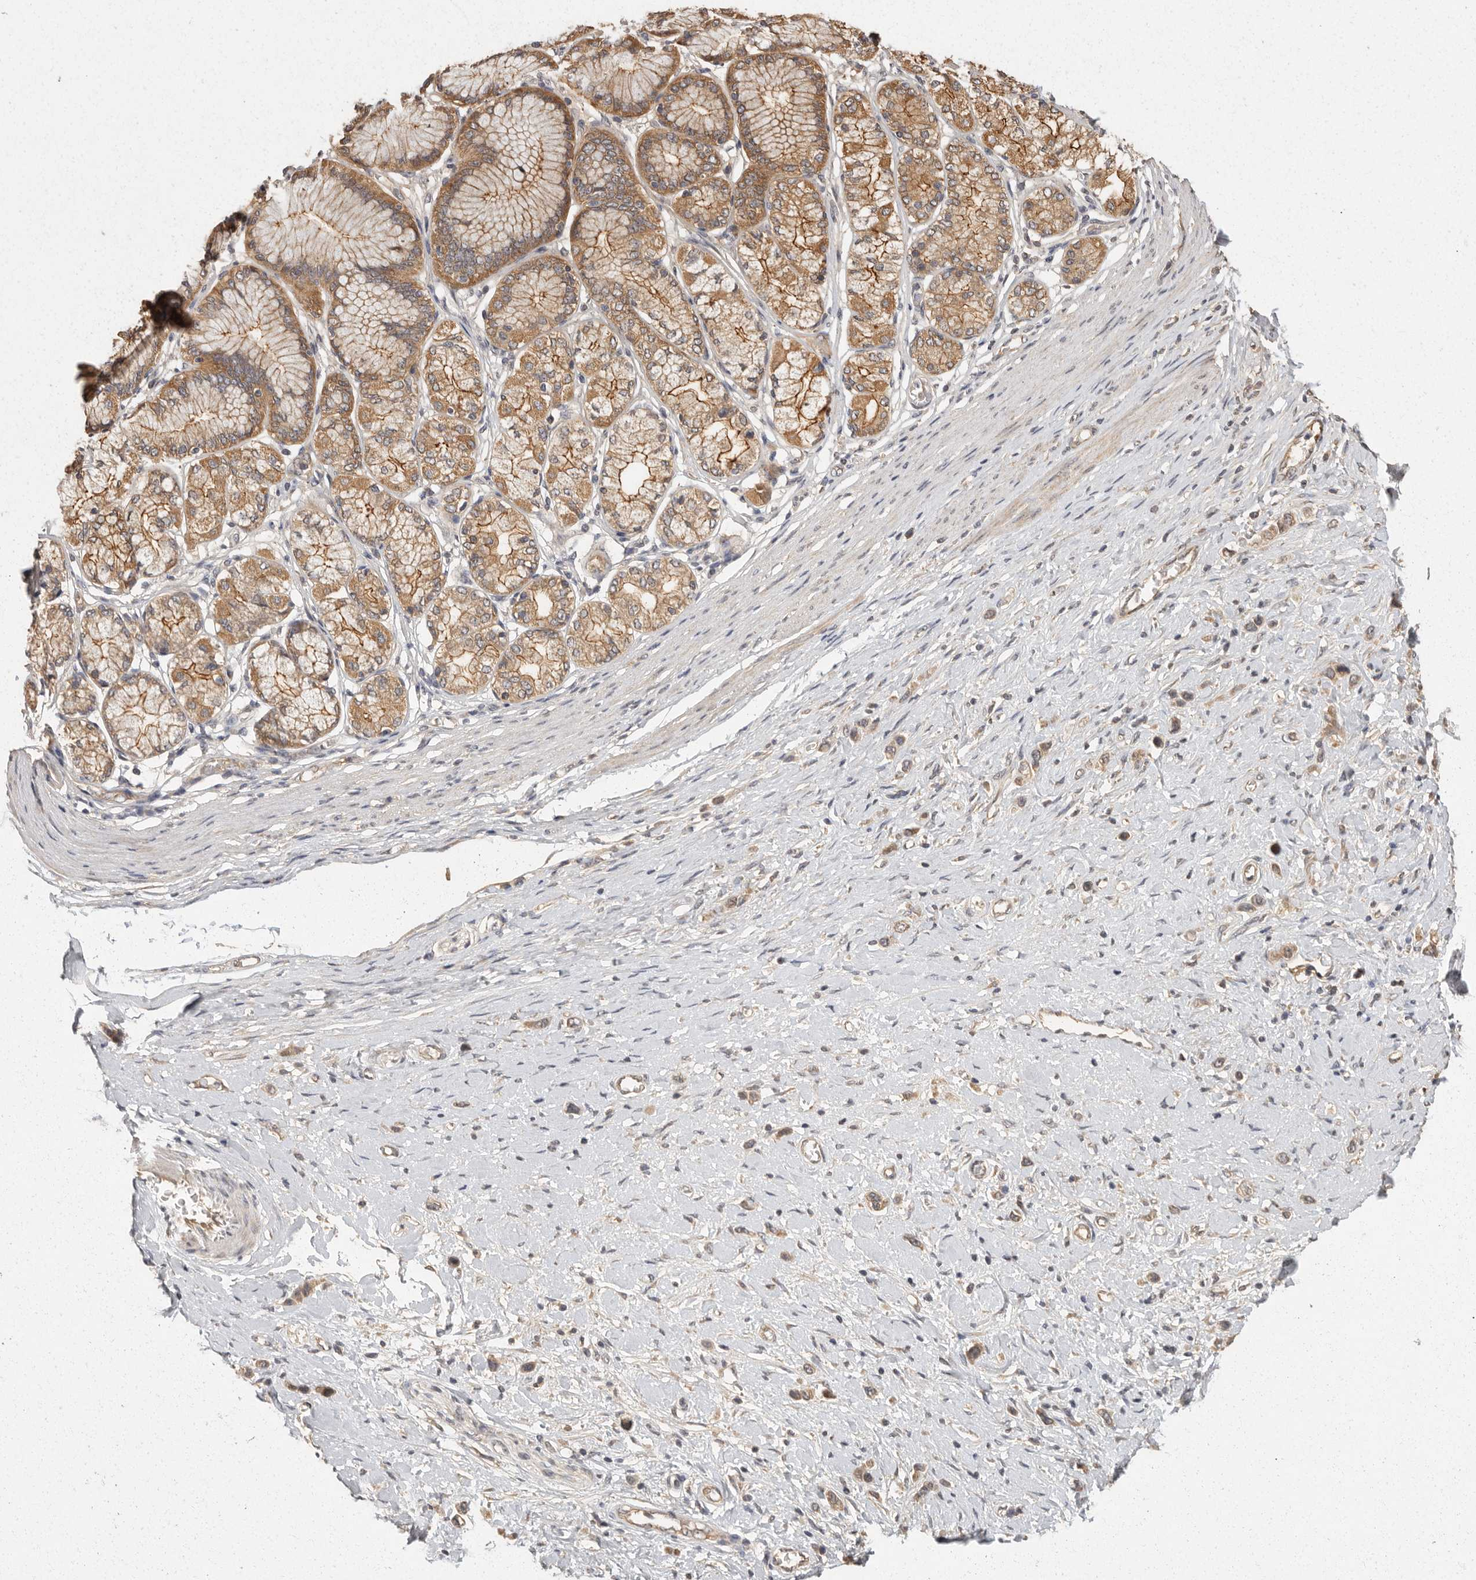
{"staining": {"intensity": "weak", "quantity": ">75%", "location": "cytoplasmic/membranous"}, "tissue": "stomach cancer", "cell_type": "Tumor cells", "image_type": "cancer", "snomed": [{"axis": "morphology", "description": "Adenocarcinoma, NOS"}, {"axis": "topography", "description": "Stomach"}], "caption": "DAB (3,3'-diaminobenzidine) immunohistochemical staining of human stomach adenocarcinoma displays weak cytoplasmic/membranous protein positivity in approximately >75% of tumor cells.", "gene": "BAIAP2", "patient": {"sex": "female", "age": 65}}